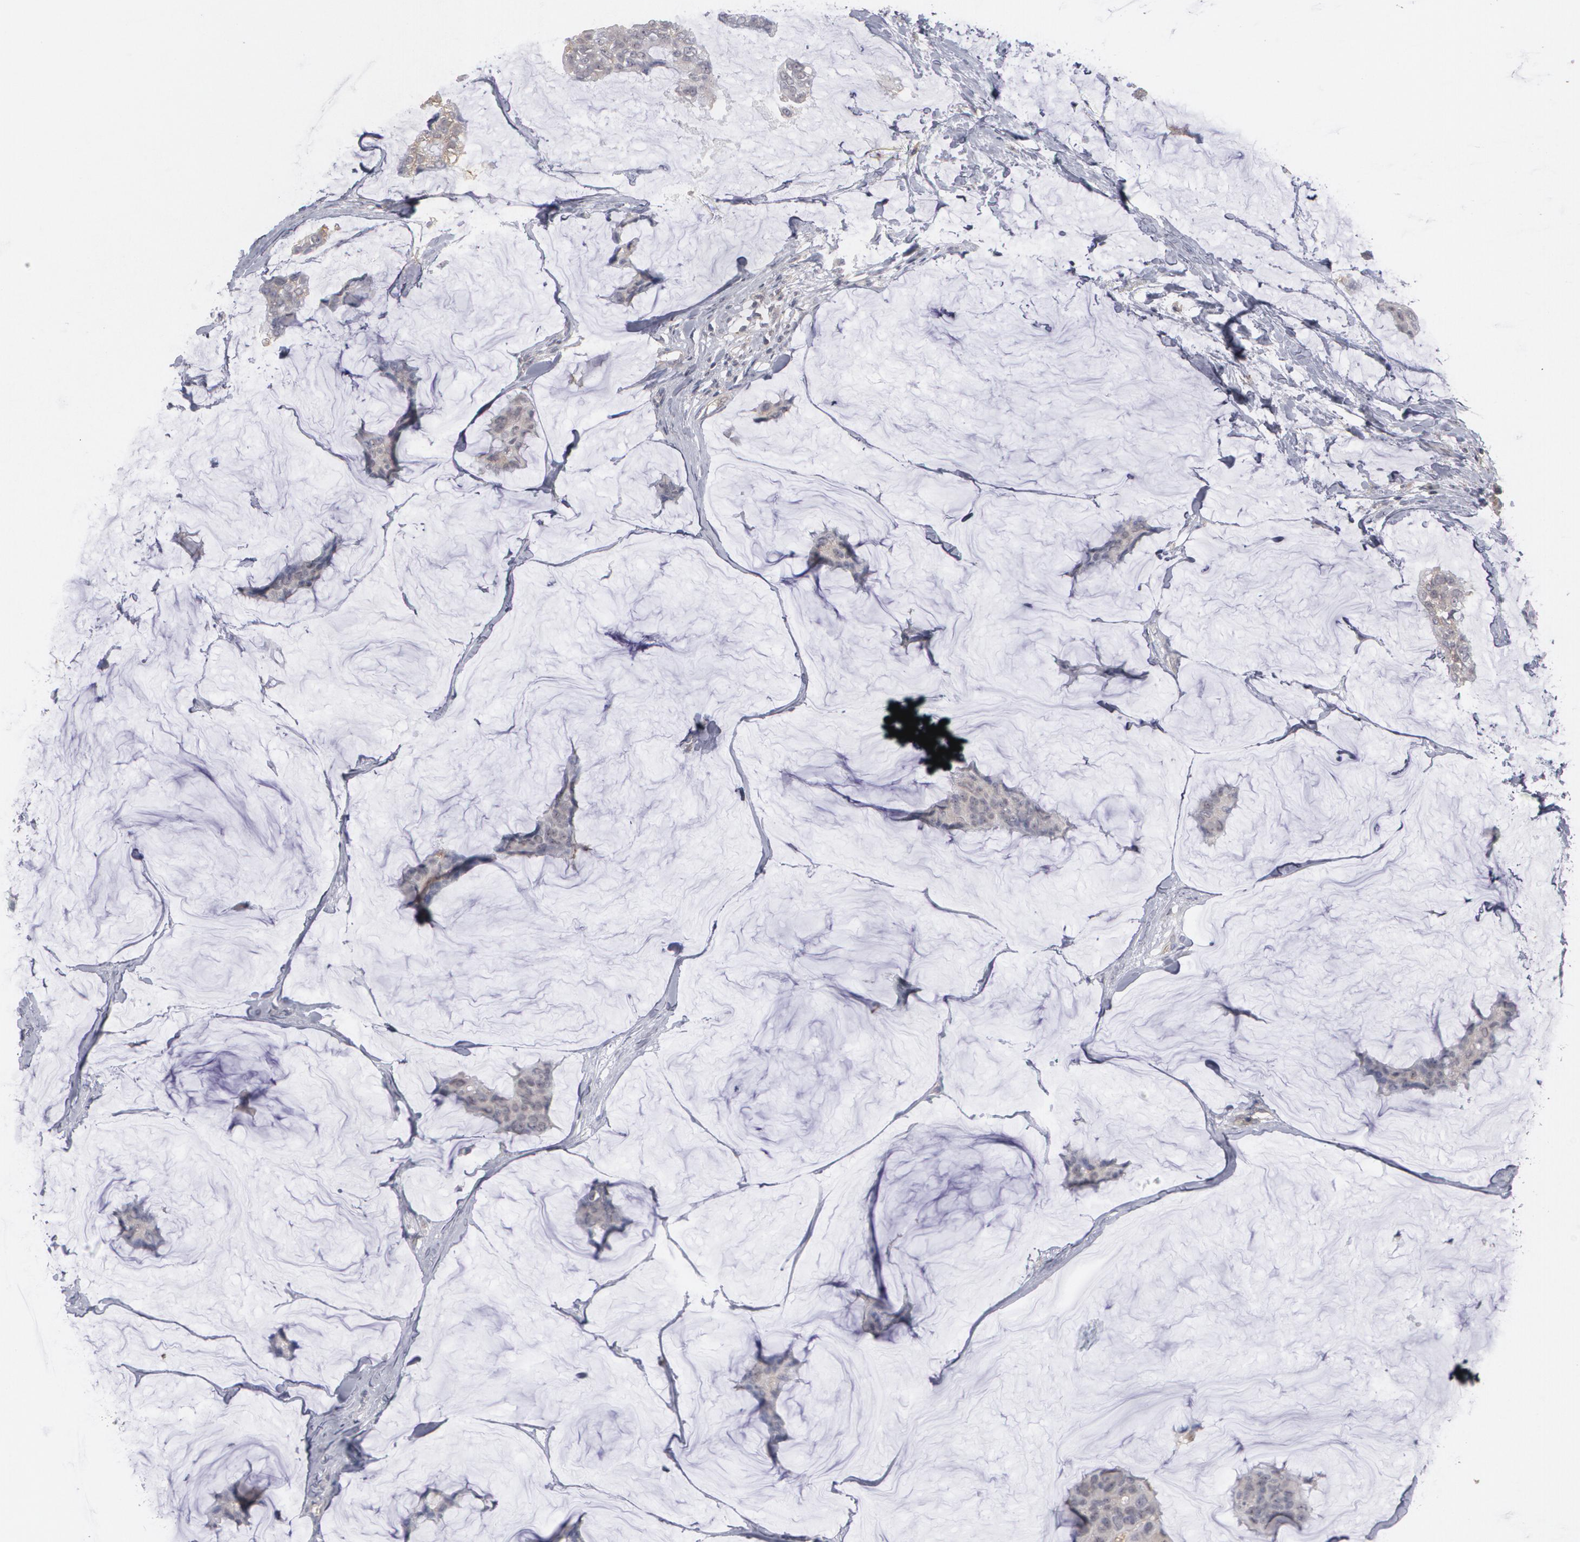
{"staining": {"intensity": "weak", "quantity": ">75%", "location": "cytoplasmic/membranous"}, "tissue": "breast cancer", "cell_type": "Tumor cells", "image_type": "cancer", "snomed": [{"axis": "morphology", "description": "Duct carcinoma"}, {"axis": "topography", "description": "Breast"}], "caption": "A histopathology image of human intraductal carcinoma (breast) stained for a protein reveals weak cytoplasmic/membranous brown staining in tumor cells.", "gene": "HTT", "patient": {"sex": "female", "age": 93}}